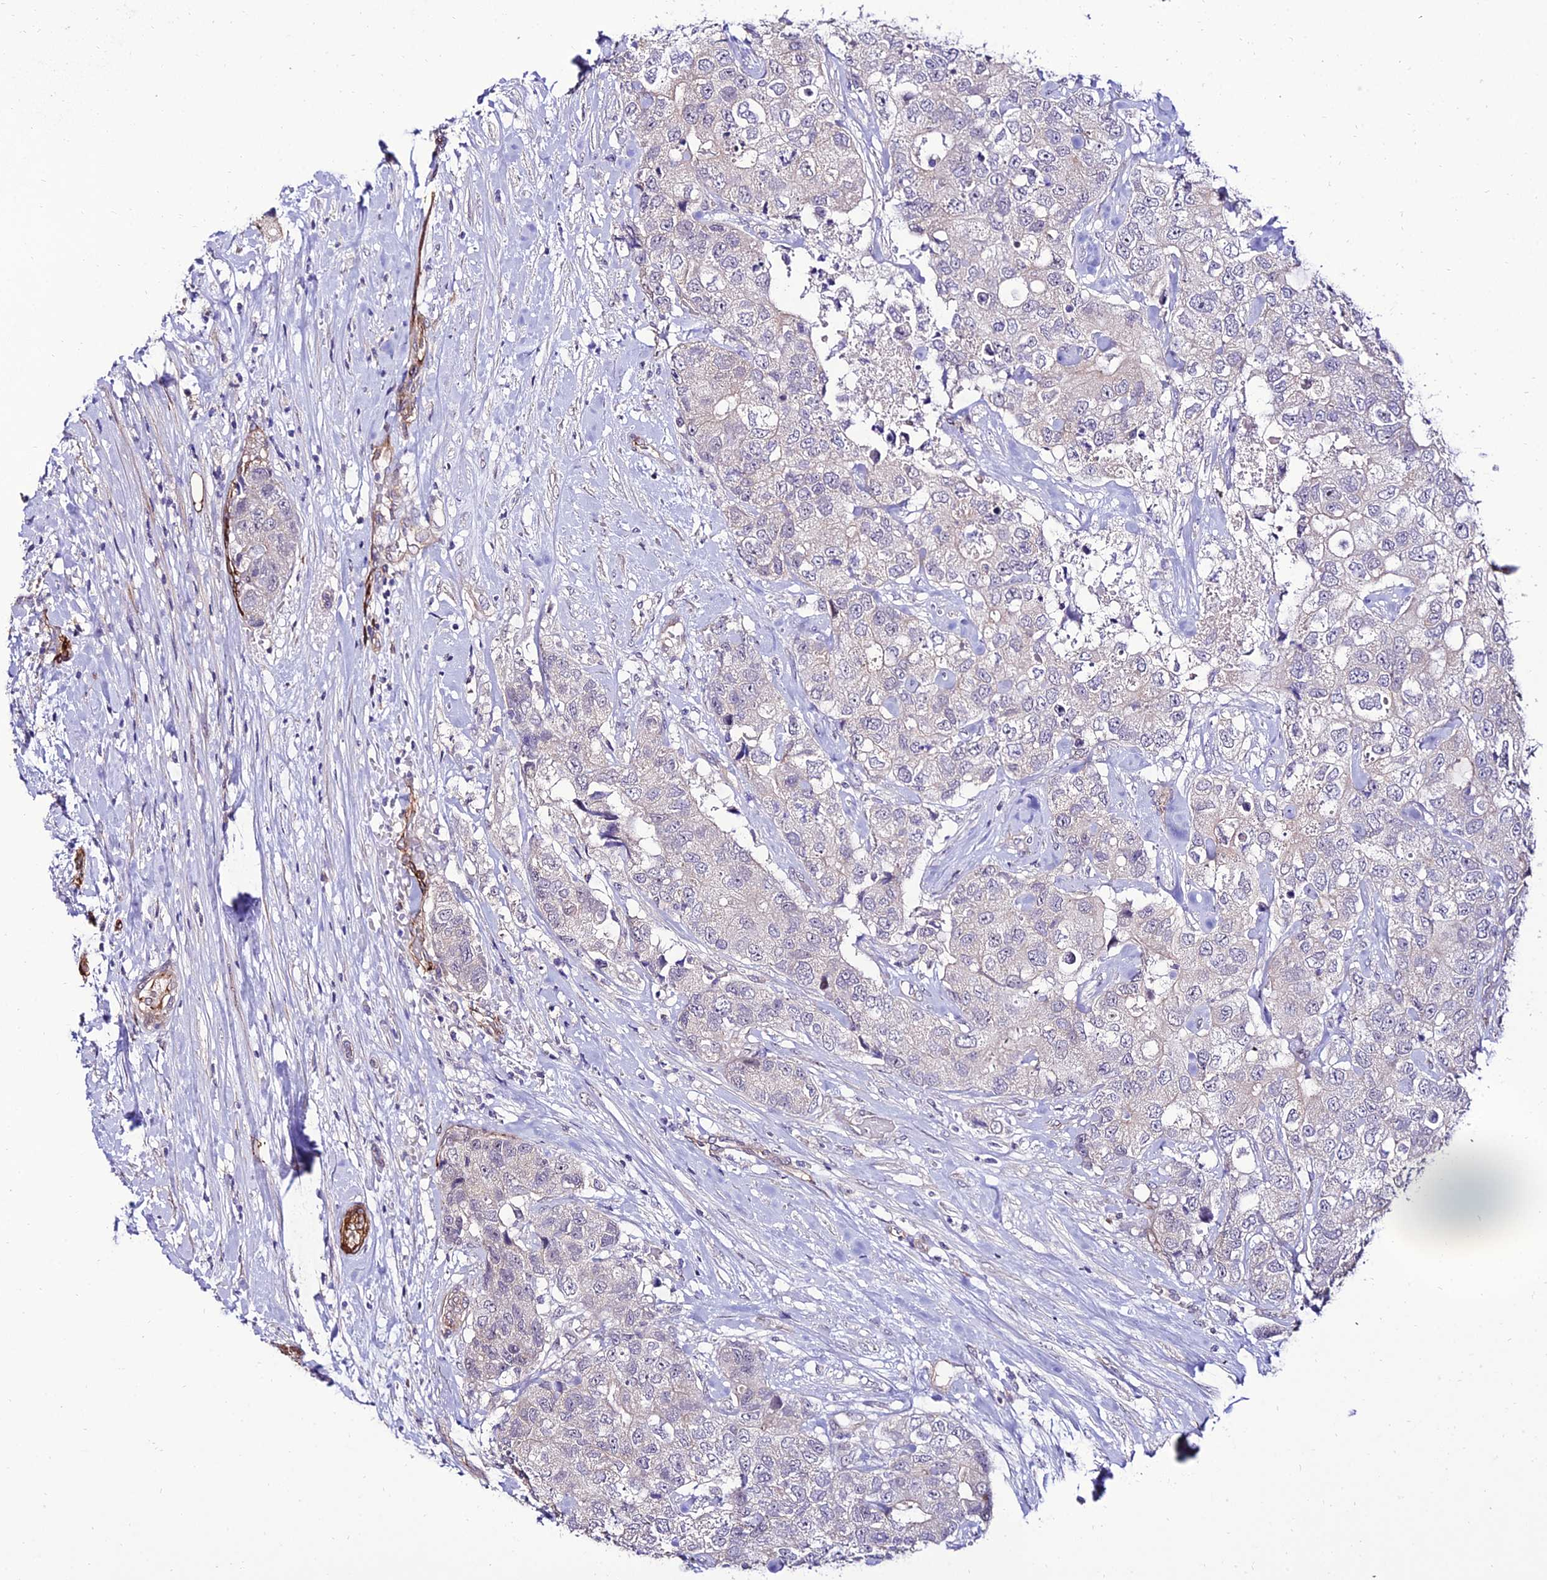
{"staining": {"intensity": "negative", "quantity": "none", "location": "none"}, "tissue": "breast cancer", "cell_type": "Tumor cells", "image_type": "cancer", "snomed": [{"axis": "morphology", "description": "Duct carcinoma"}, {"axis": "topography", "description": "Breast"}], "caption": "An IHC image of intraductal carcinoma (breast) is shown. There is no staining in tumor cells of intraductal carcinoma (breast).", "gene": "ALDH3B2", "patient": {"sex": "female", "age": 62}}